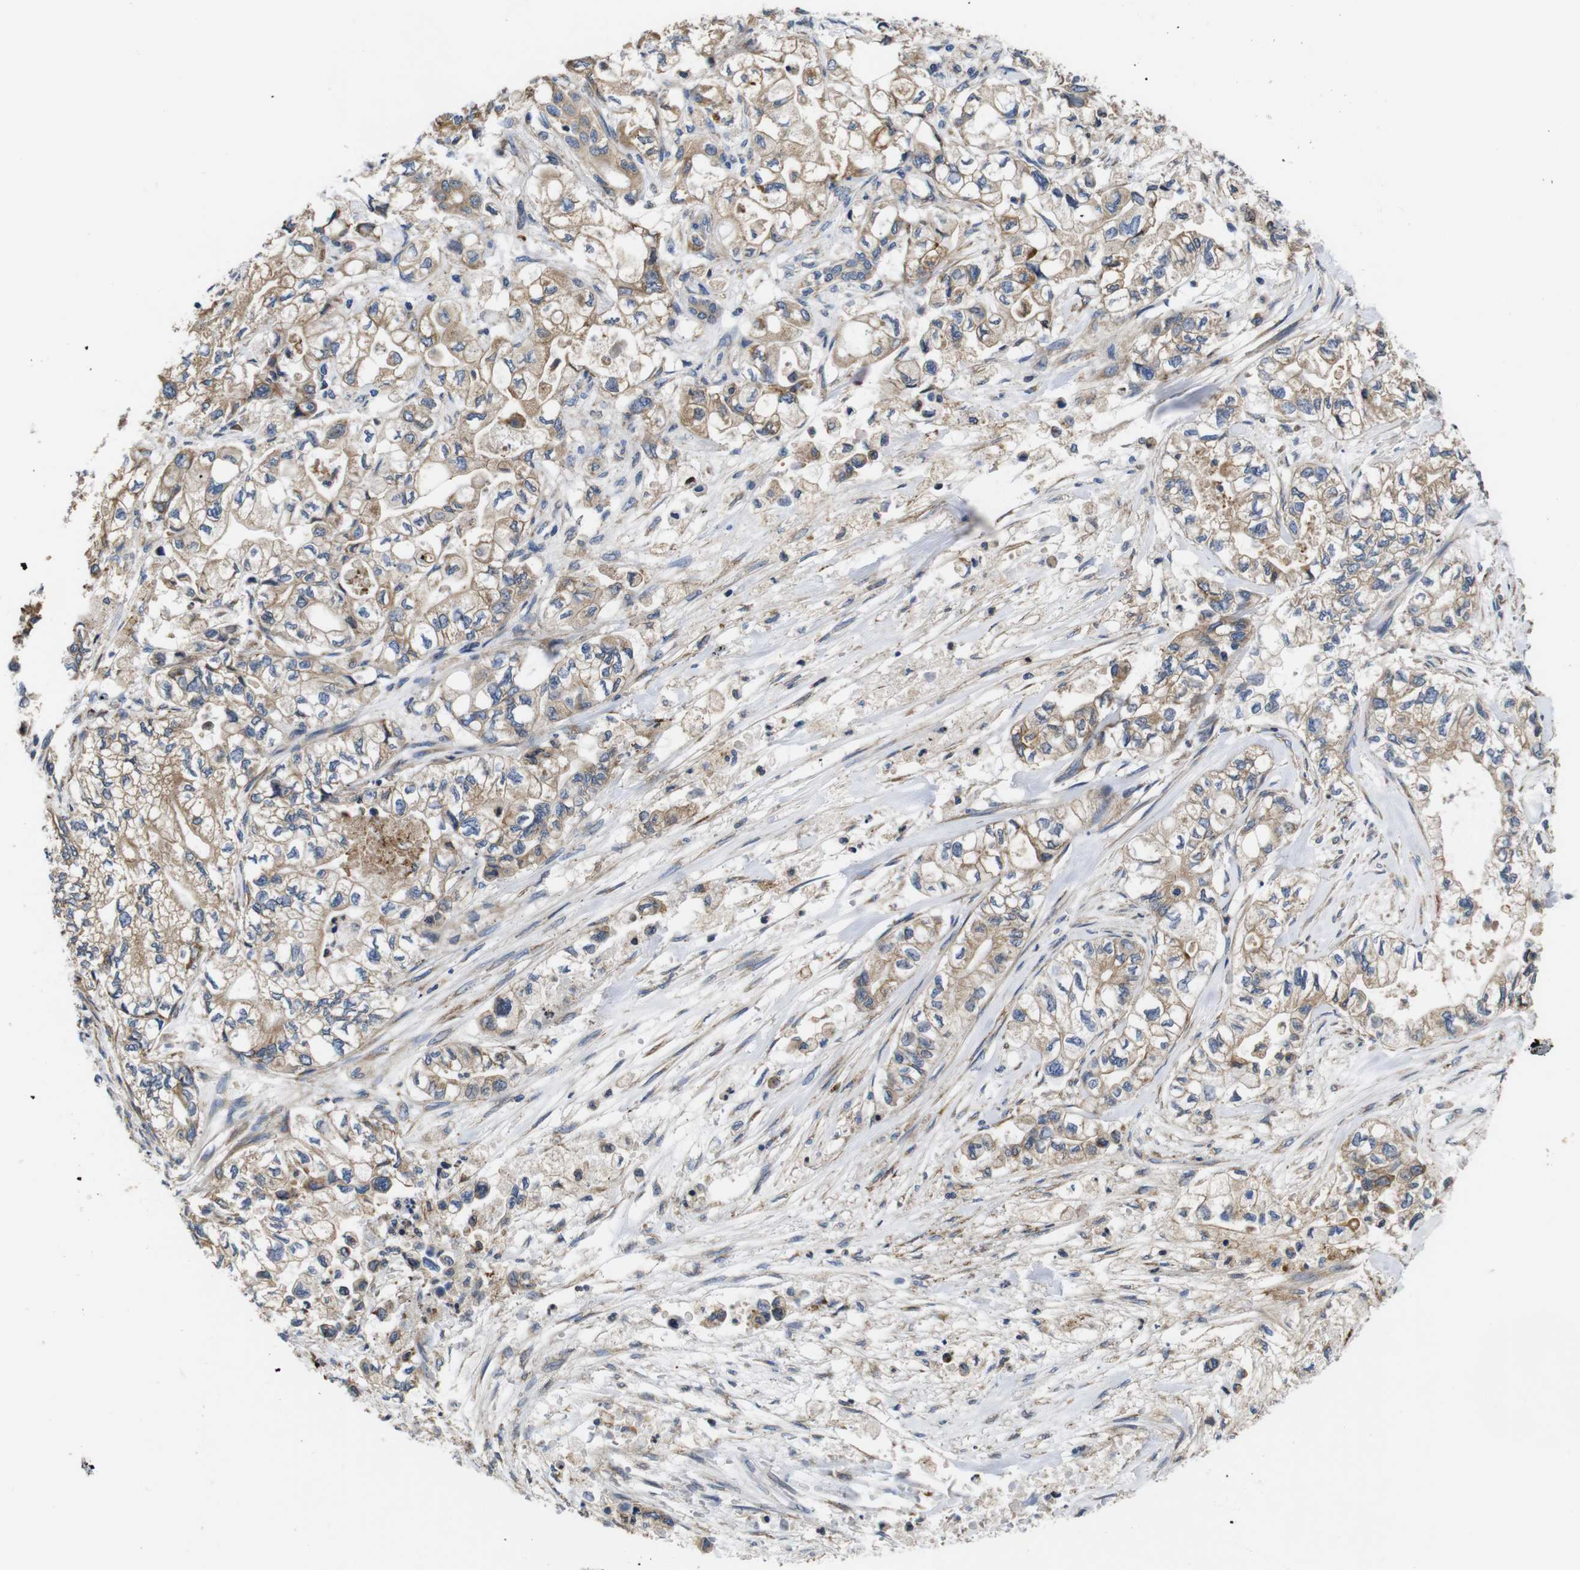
{"staining": {"intensity": "moderate", "quantity": ">75%", "location": "cytoplasmic/membranous"}, "tissue": "pancreatic cancer", "cell_type": "Tumor cells", "image_type": "cancer", "snomed": [{"axis": "morphology", "description": "Adenocarcinoma, NOS"}, {"axis": "topography", "description": "Pancreas"}], "caption": "High-magnification brightfield microscopy of adenocarcinoma (pancreatic) stained with DAB (3,3'-diaminobenzidine) (brown) and counterstained with hematoxylin (blue). tumor cells exhibit moderate cytoplasmic/membranous positivity is identified in about>75% of cells. The staining was performed using DAB, with brown indicating positive protein expression. Nuclei are stained blue with hematoxylin.", "gene": "MARCHF7", "patient": {"sex": "male", "age": 79}}